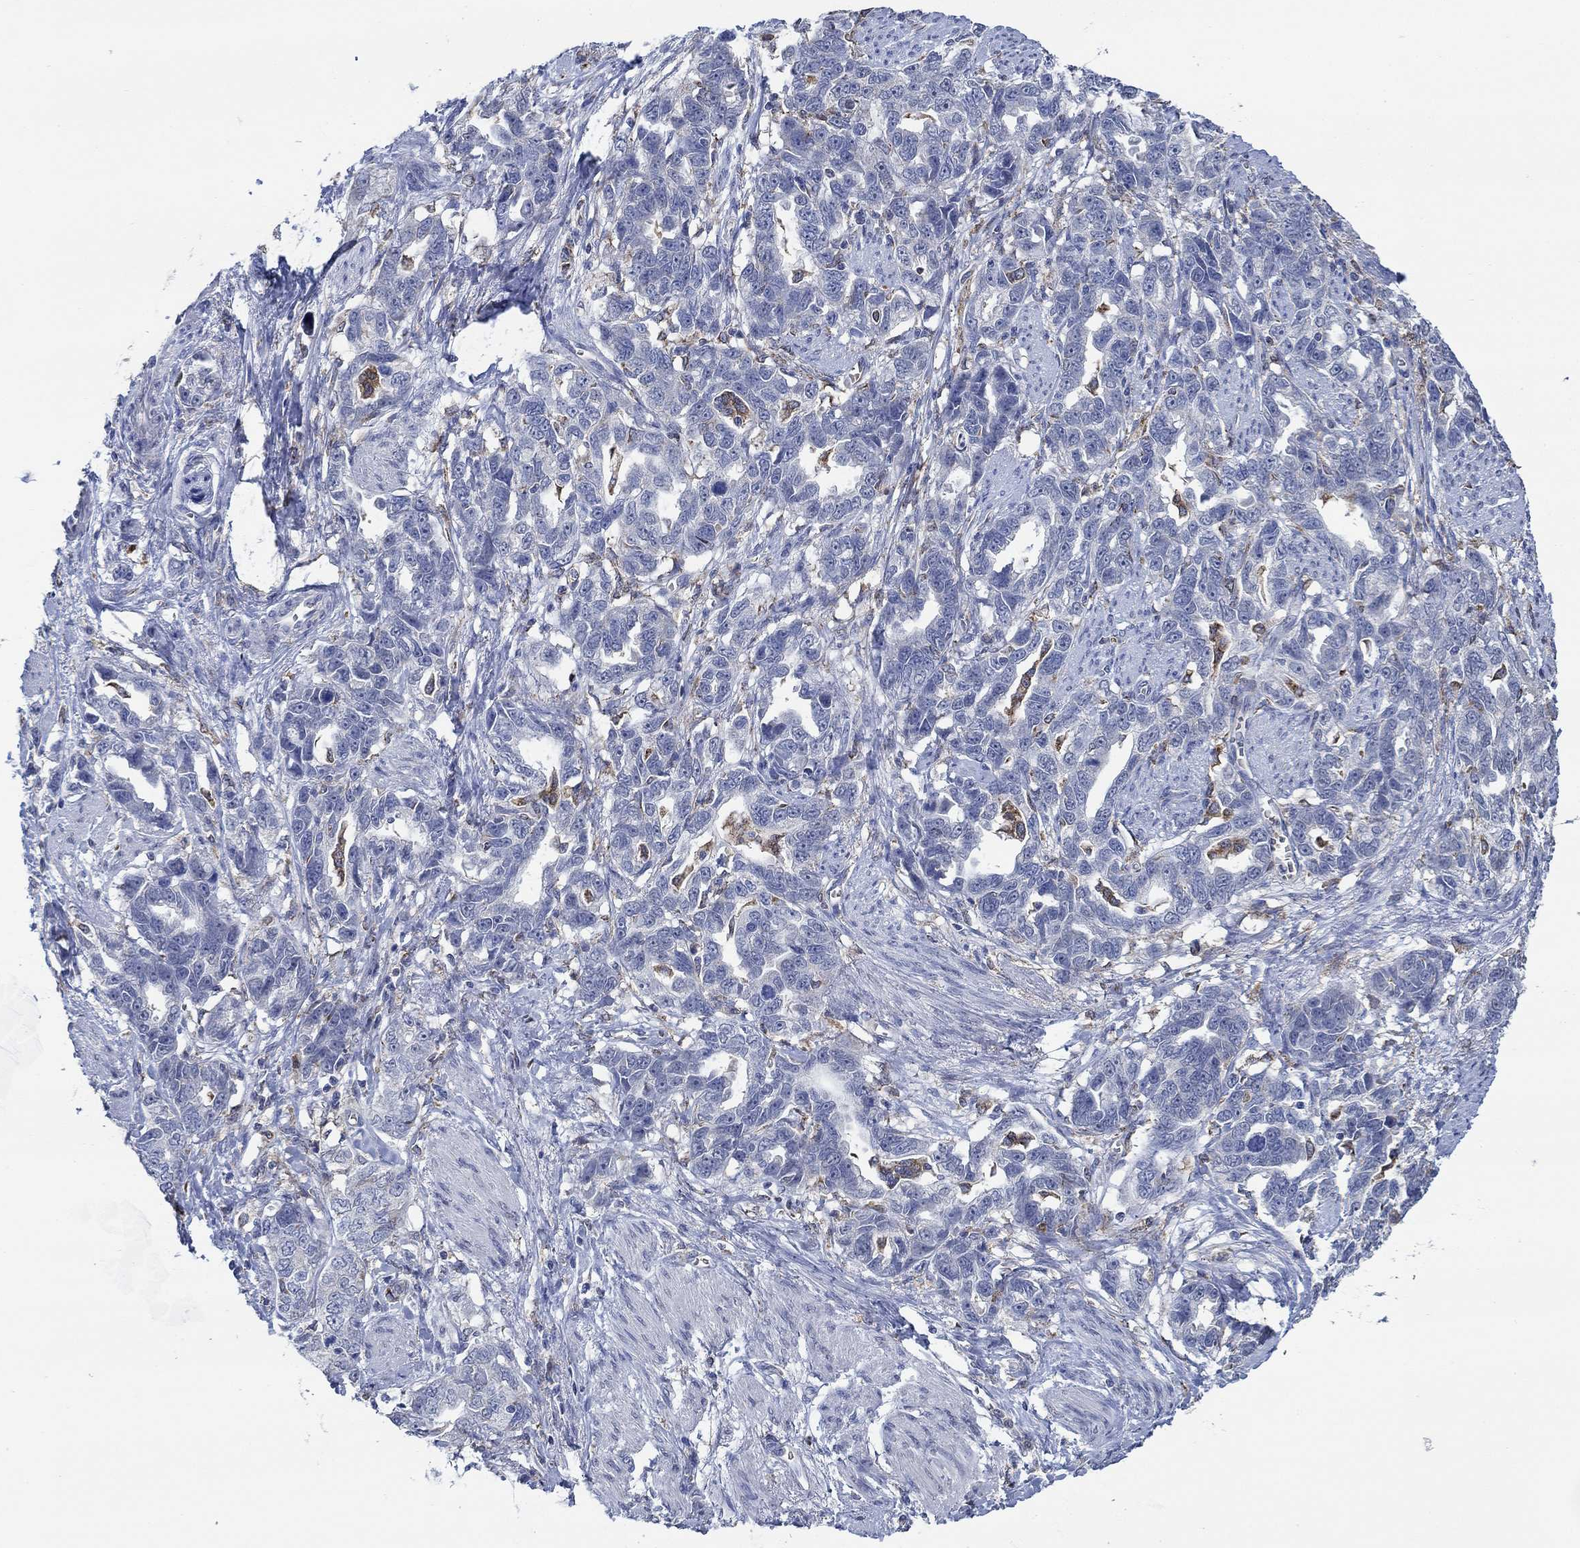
{"staining": {"intensity": "negative", "quantity": "none", "location": "none"}, "tissue": "ovarian cancer", "cell_type": "Tumor cells", "image_type": "cancer", "snomed": [{"axis": "morphology", "description": "Cystadenocarcinoma, serous, NOS"}, {"axis": "topography", "description": "Ovary"}], "caption": "Immunohistochemical staining of human serous cystadenocarcinoma (ovarian) shows no significant positivity in tumor cells.", "gene": "MPP1", "patient": {"sex": "female", "age": 51}}